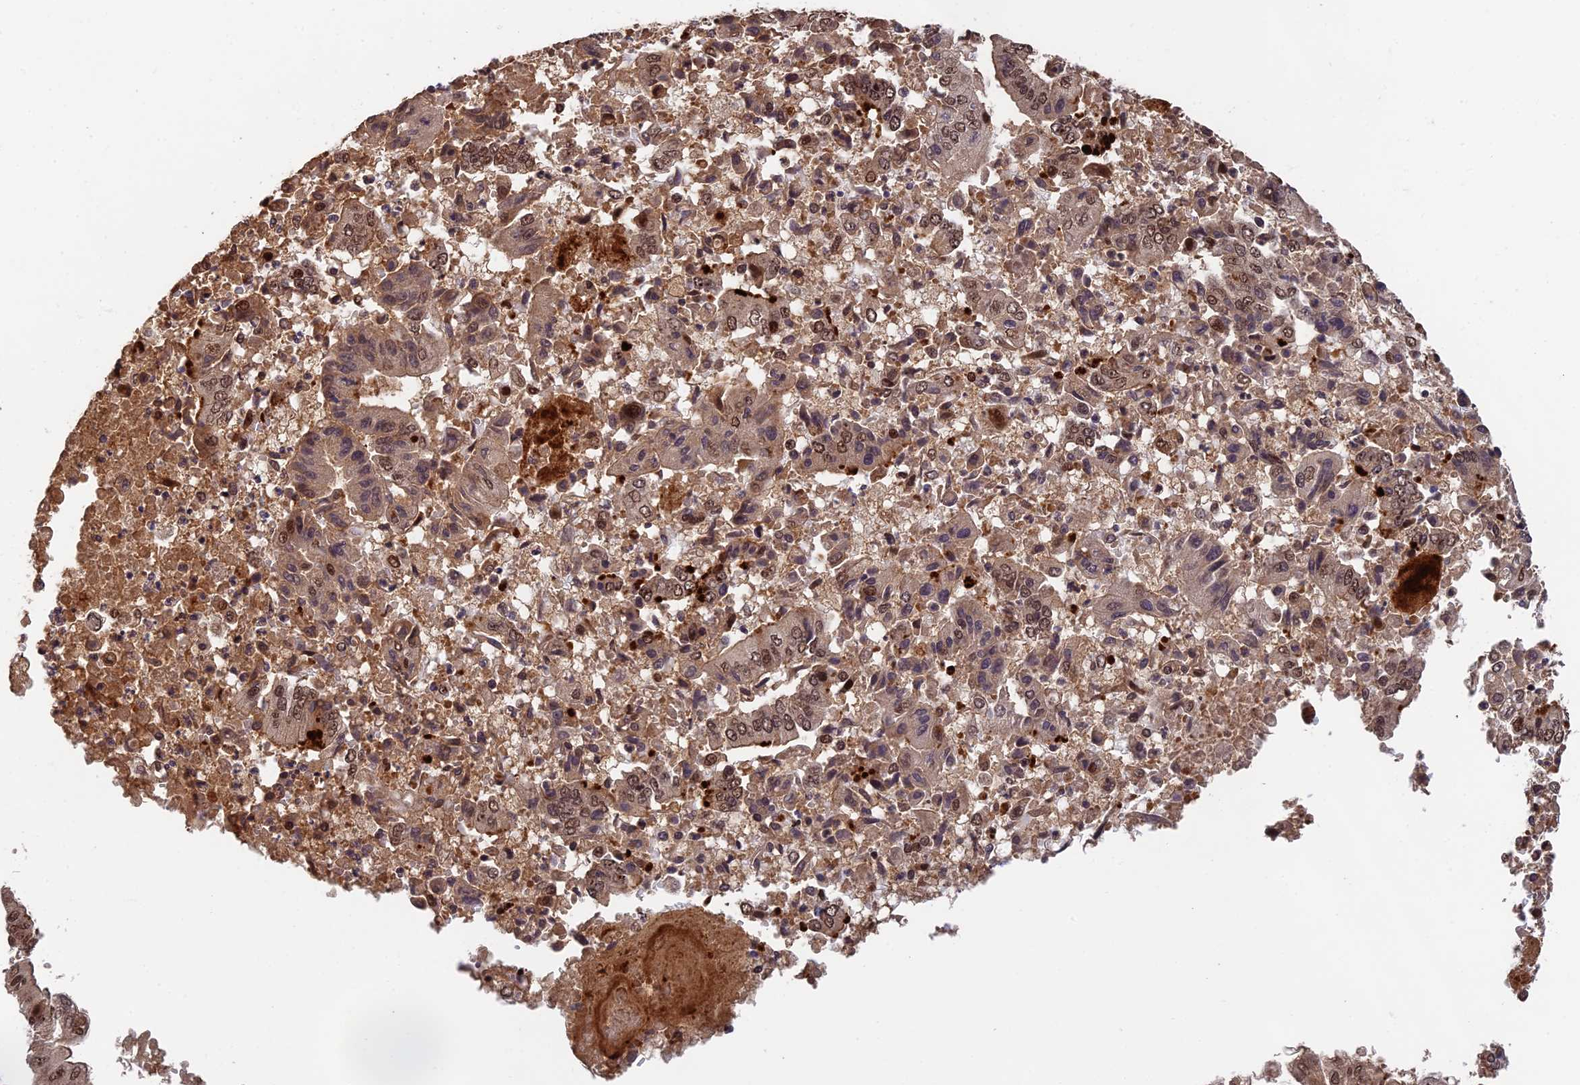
{"staining": {"intensity": "moderate", "quantity": ">75%", "location": "cytoplasmic/membranous,nuclear"}, "tissue": "pancreatic cancer", "cell_type": "Tumor cells", "image_type": "cancer", "snomed": [{"axis": "morphology", "description": "Adenocarcinoma, NOS"}, {"axis": "topography", "description": "Pancreas"}], "caption": "Moderate cytoplasmic/membranous and nuclear staining is seen in approximately >75% of tumor cells in adenocarcinoma (pancreatic). The protein is shown in brown color, while the nuclei are stained blue.", "gene": "OSBPL1A", "patient": {"sex": "female", "age": 77}}